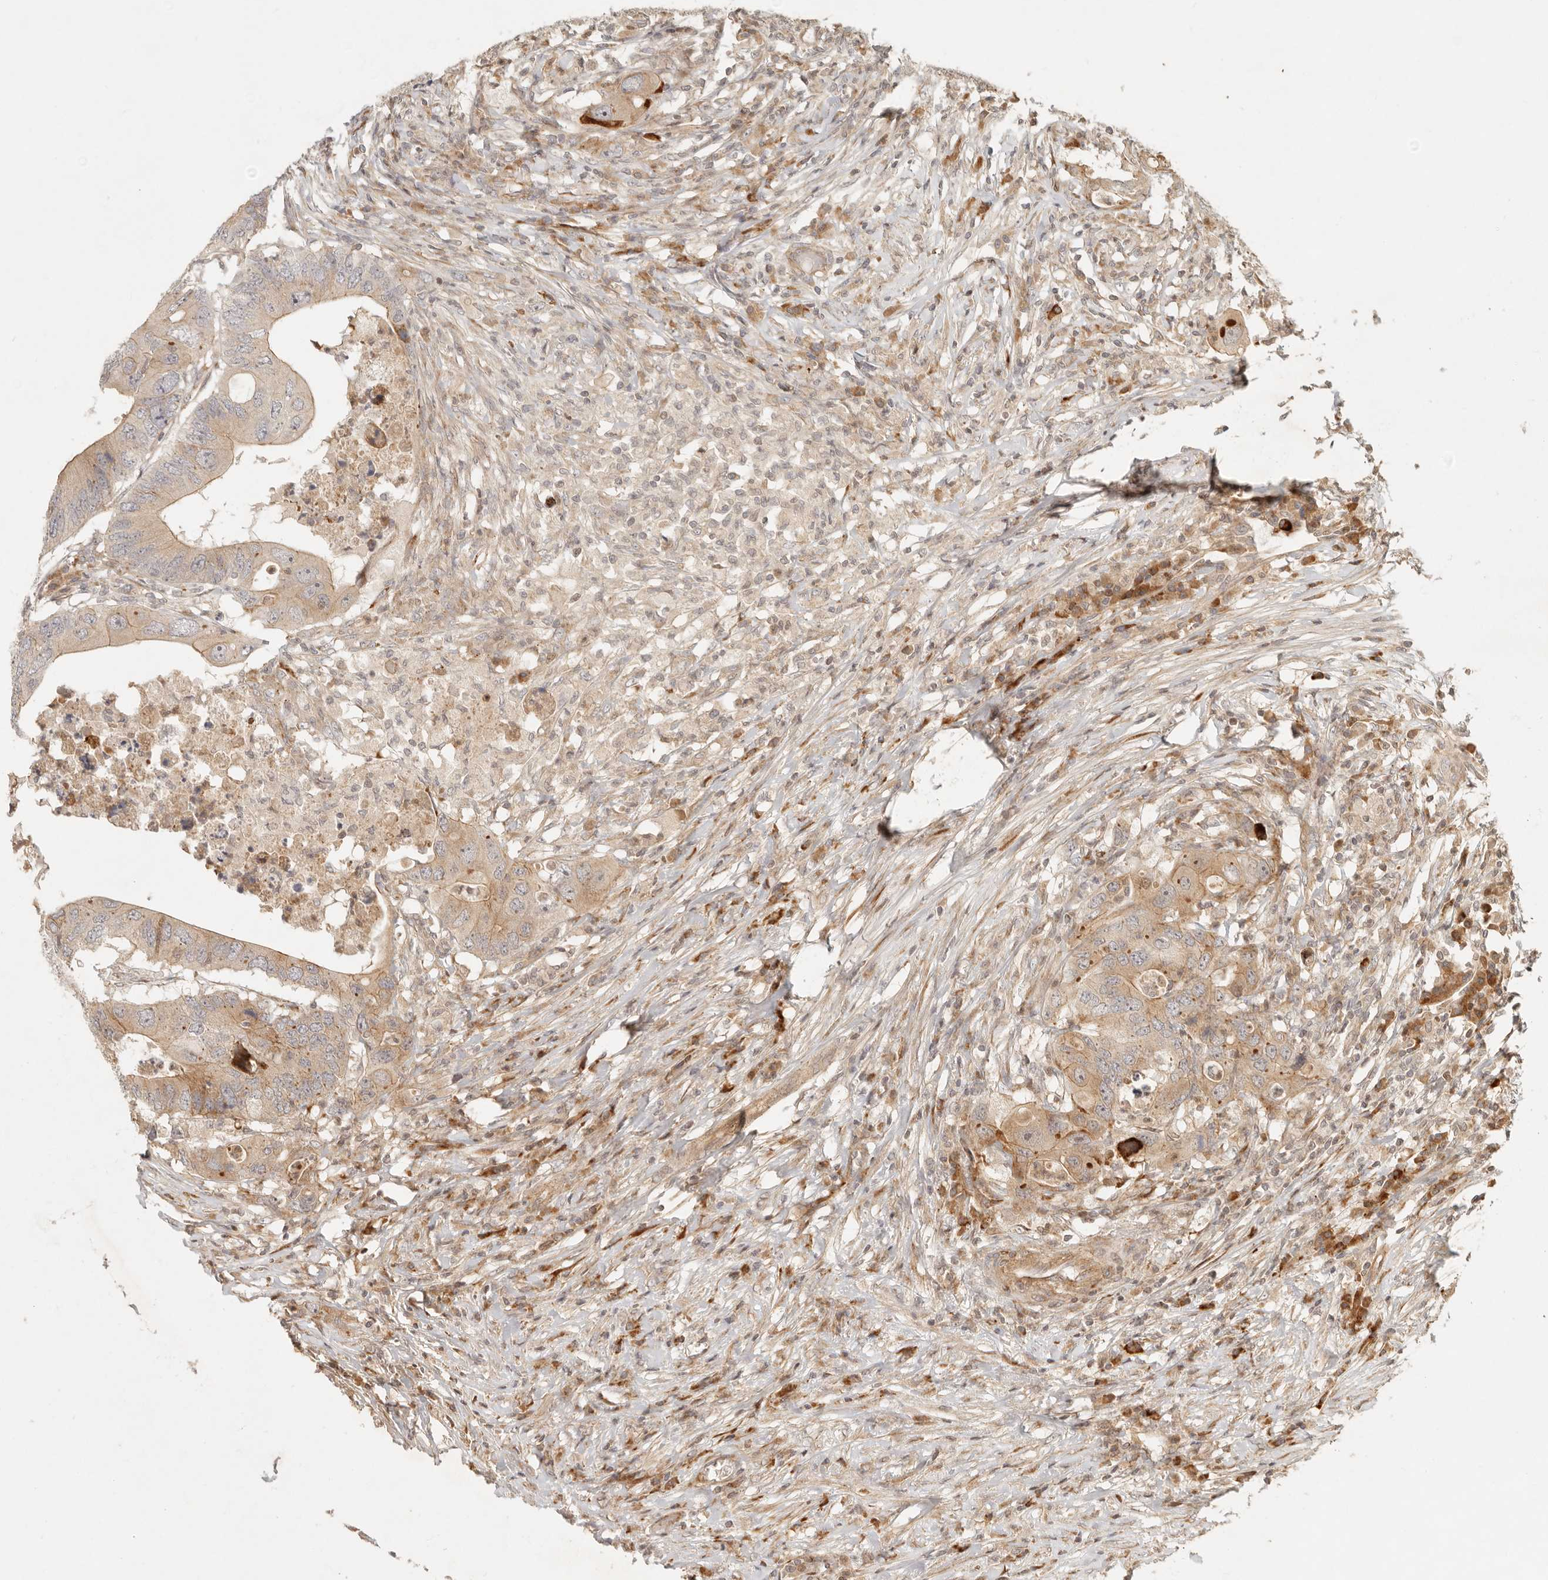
{"staining": {"intensity": "moderate", "quantity": ">75%", "location": "cytoplasmic/membranous"}, "tissue": "colorectal cancer", "cell_type": "Tumor cells", "image_type": "cancer", "snomed": [{"axis": "morphology", "description": "Adenocarcinoma, NOS"}, {"axis": "topography", "description": "Colon"}], "caption": "Colorectal cancer (adenocarcinoma) was stained to show a protein in brown. There is medium levels of moderate cytoplasmic/membranous staining in approximately >75% of tumor cells.", "gene": "KLHL38", "patient": {"sex": "male", "age": 71}}